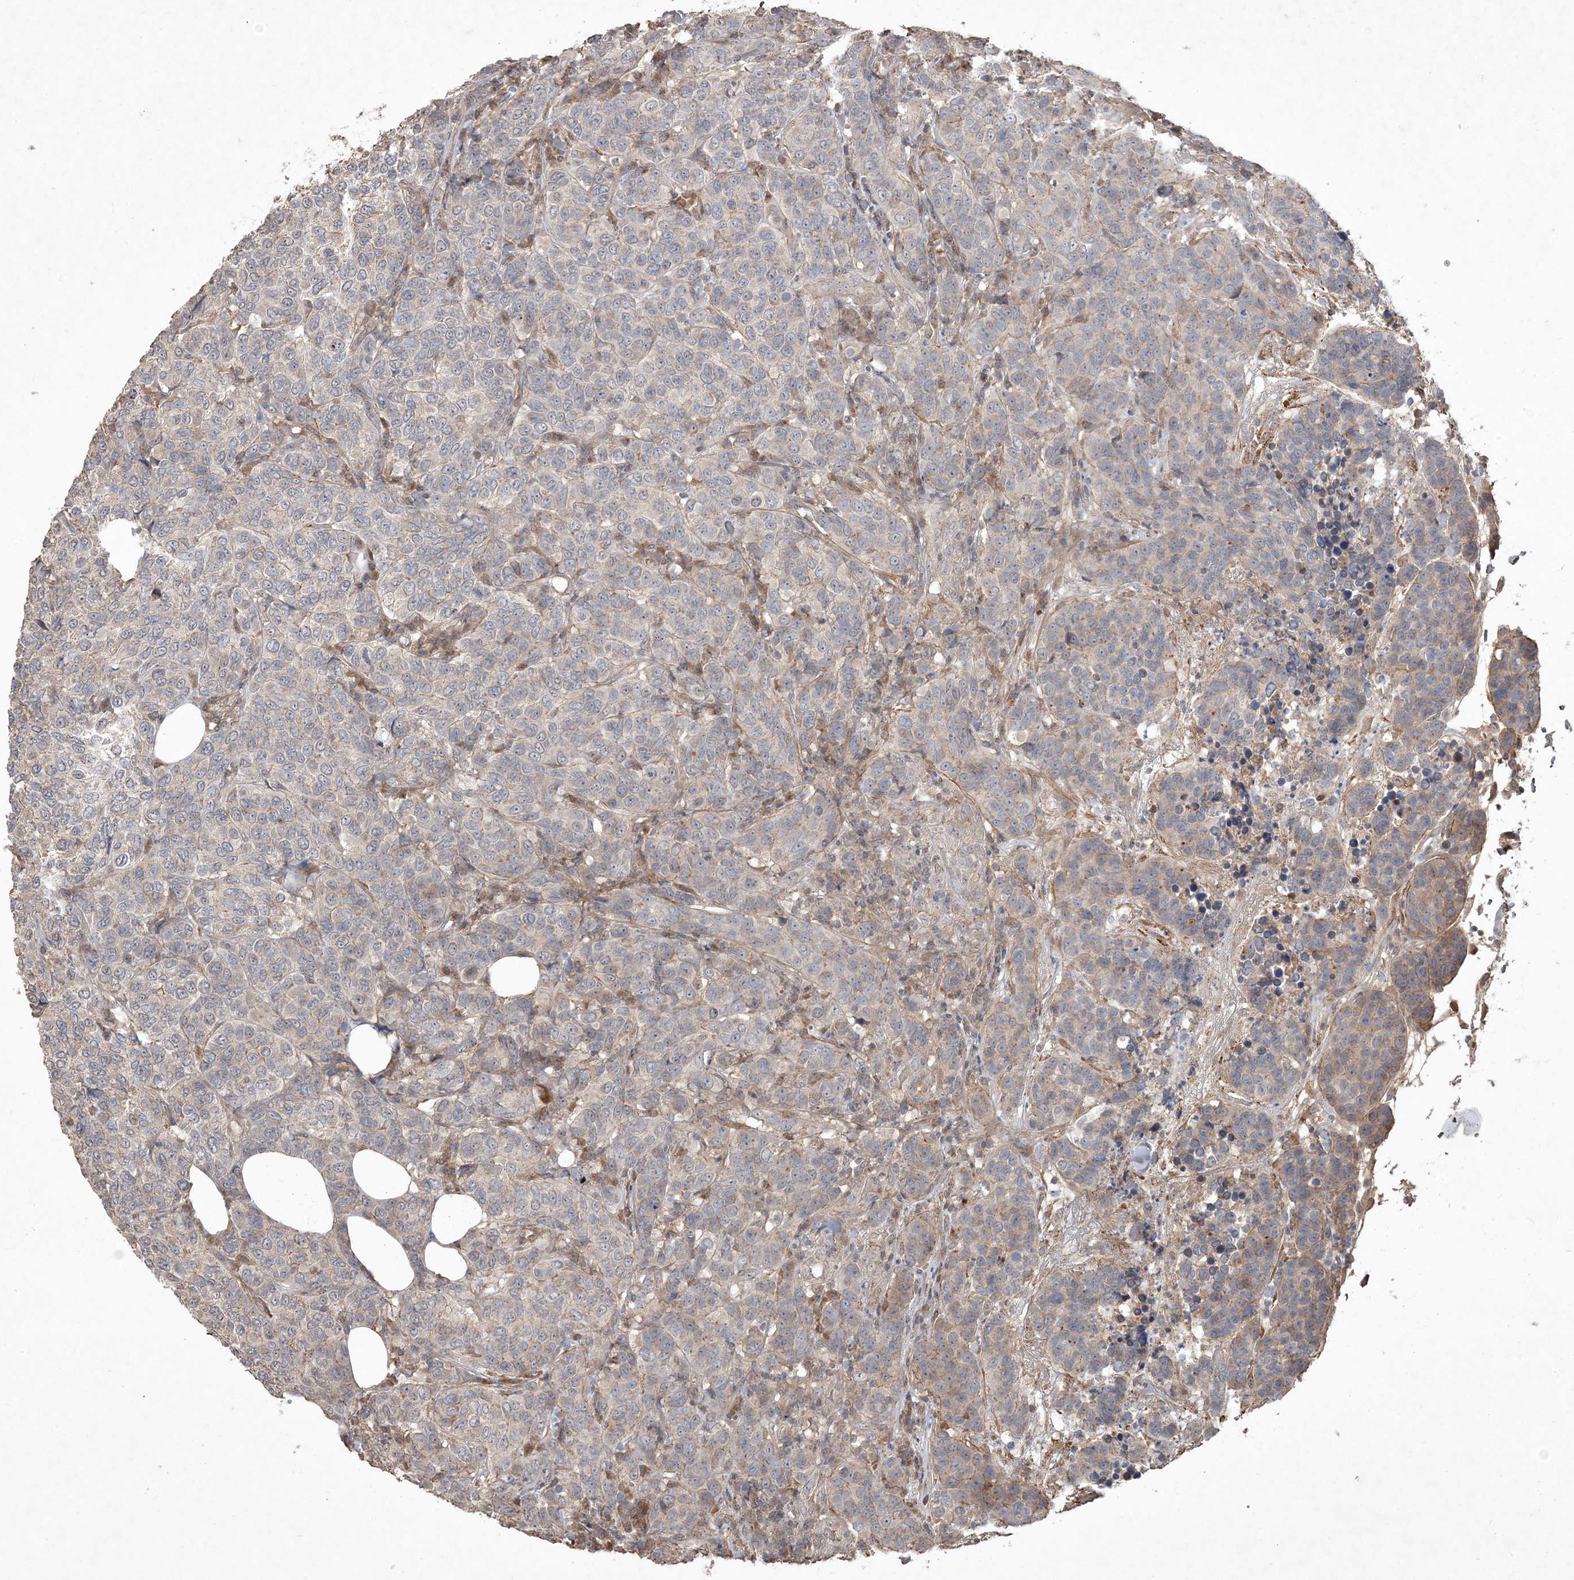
{"staining": {"intensity": "weak", "quantity": "<25%", "location": "cytoplasmic/membranous"}, "tissue": "breast cancer", "cell_type": "Tumor cells", "image_type": "cancer", "snomed": [{"axis": "morphology", "description": "Duct carcinoma"}, {"axis": "topography", "description": "Breast"}], "caption": "DAB immunohistochemical staining of infiltrating ductal carcinoma (breast) reveals no significant positivity in tumor cells.", "gene": "PRRT3", "patient": {"sex": "female", "age": 55}}